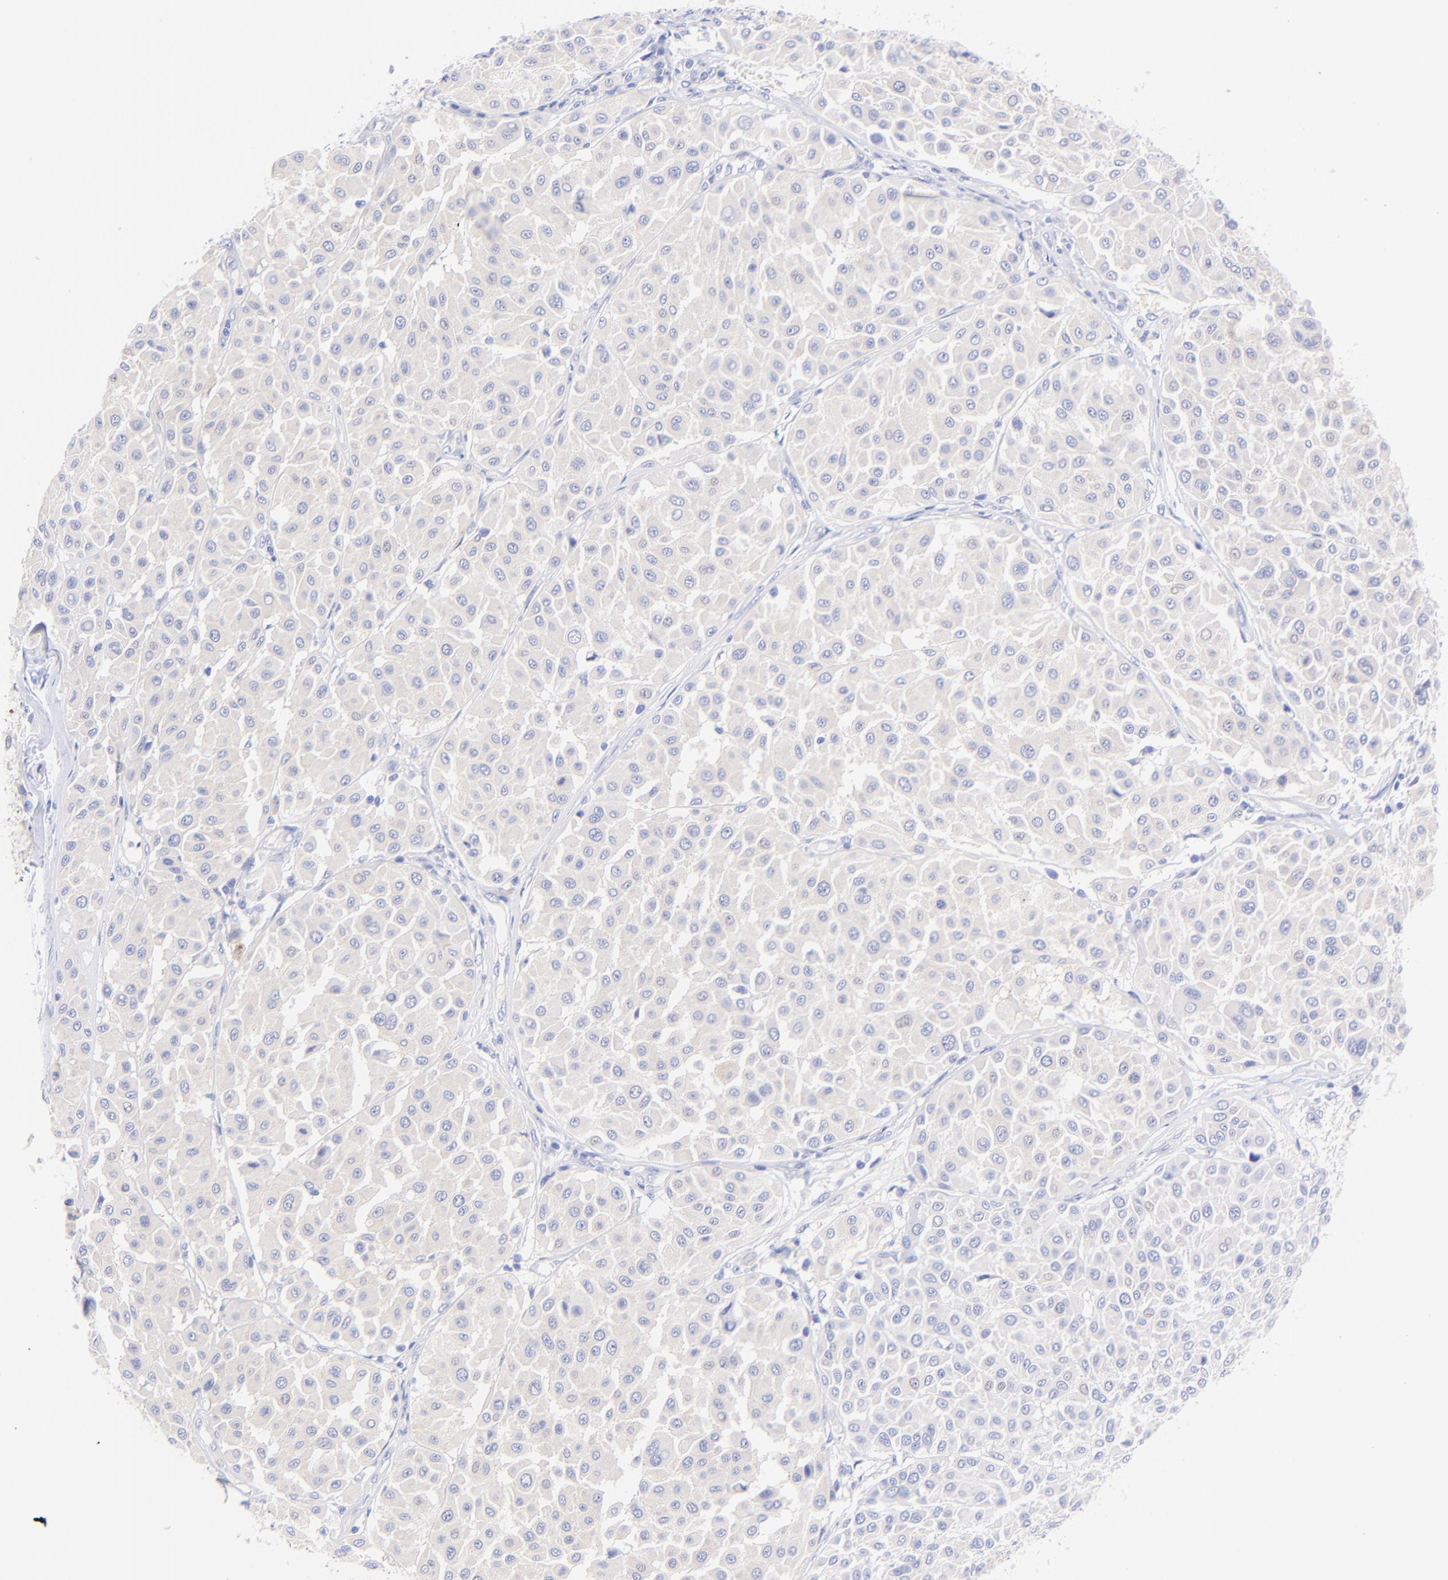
{"staining": {"intensity": "negative", "quantity": "none", "location": "none"}, "tissue": "melanoma", "cell_type": "Tumor cells", "image_type": "cancer", "snomed": [{"axis": "morphology", "description": "Malignant melanoma, Metastatic site"}, {"axis": "topography", "description": "Soft tissue"}], "caption": "This micrograph is of malignant melanoma (metastatic site) stained with immunohistochemistry (IHC) to label a protein in brown with the nuclei are counter-stained blue. There is no staining in tumor cells.", "gene": "GPHN", "patient": {"sex": "male", "age": 41}}